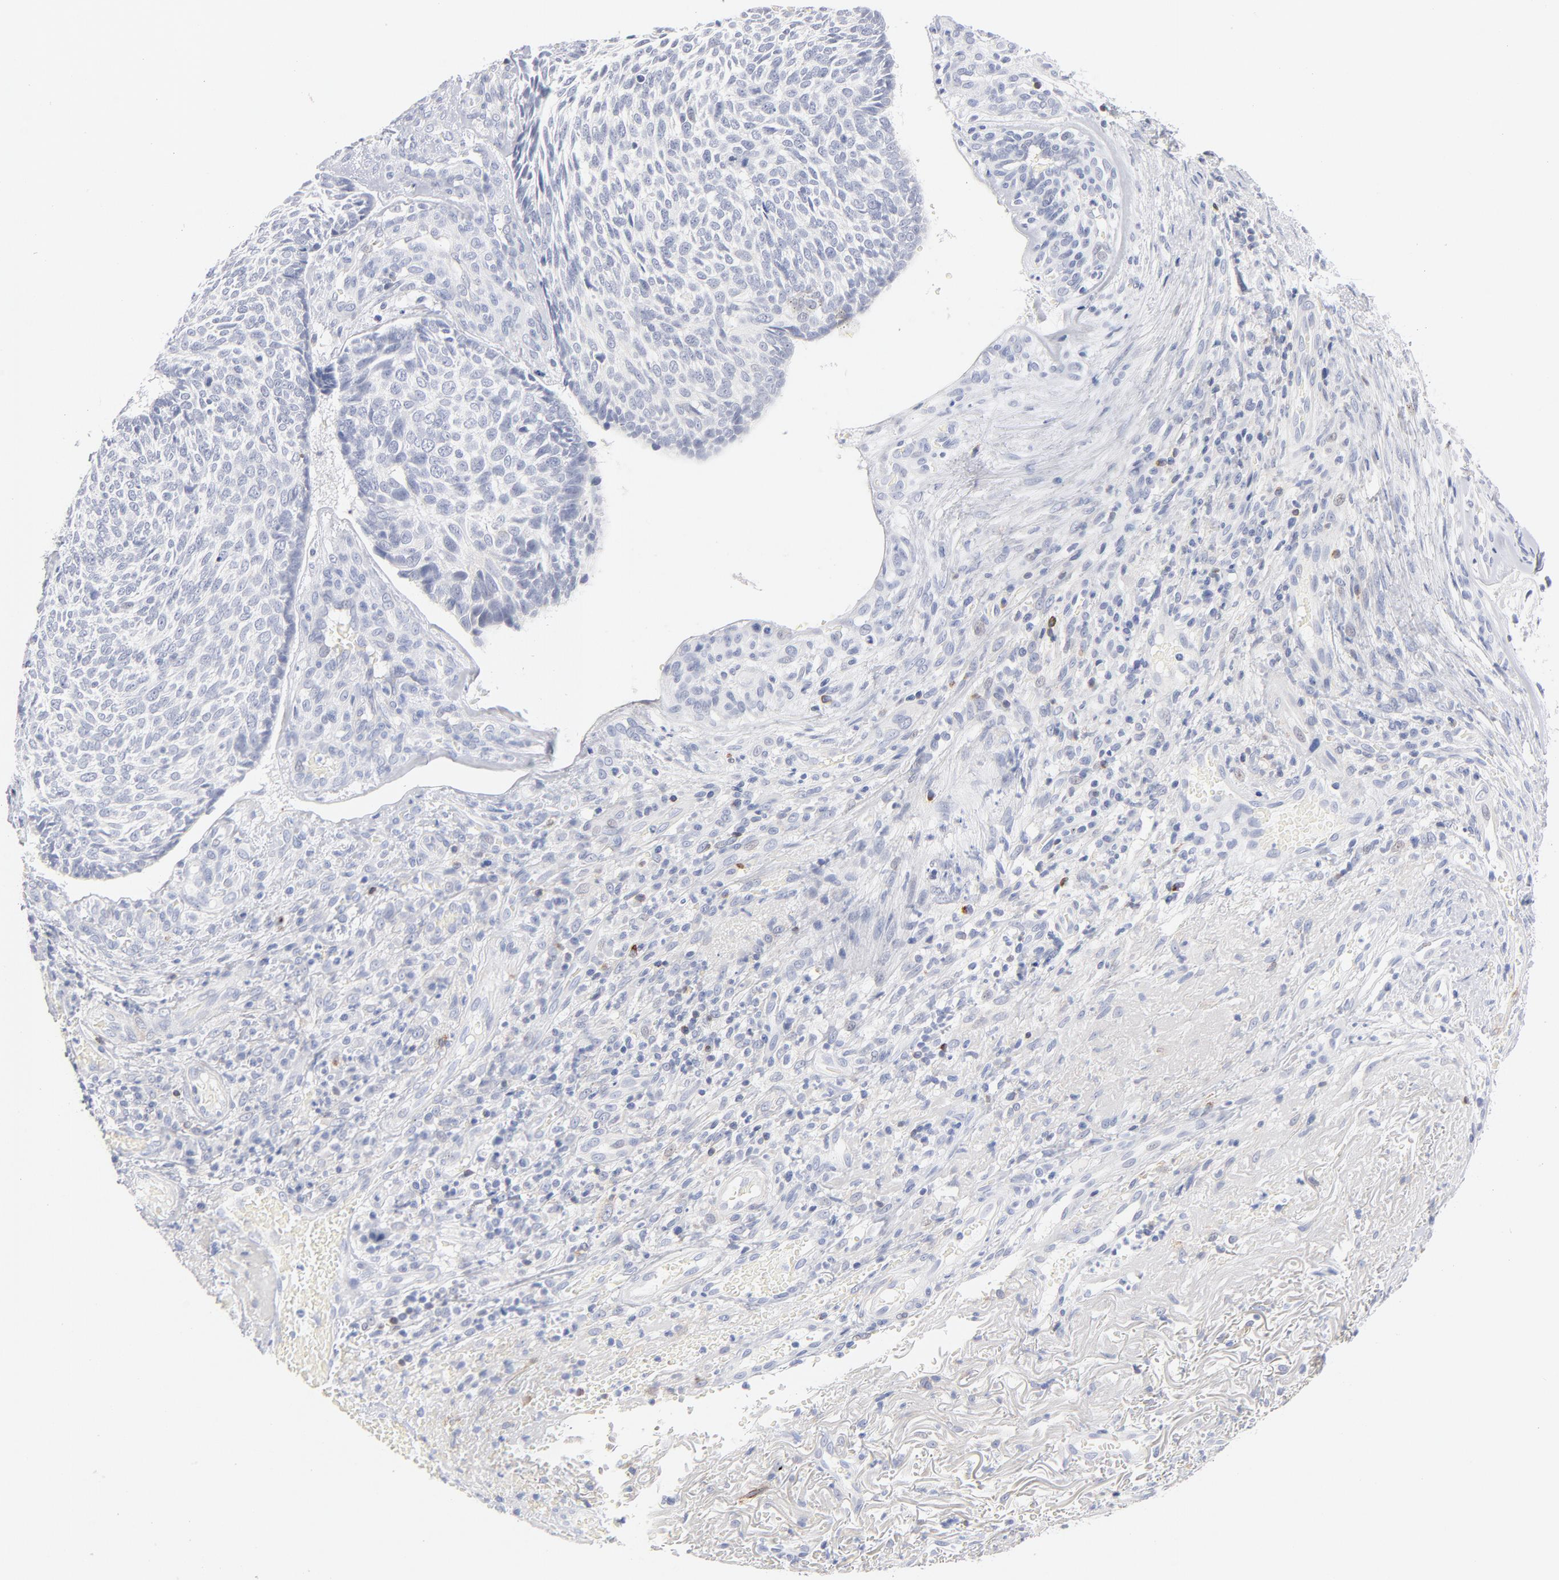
{"staining": {"intensity": "negative", "quantity": "none", "location": "none"}, "tissue": "skin cancer", "cell_type": "Tumor cells", "image_type": "cancer", "snomed": [{"axis": "morphology", "description": "Basal cell carcinoma"}, {"axis": "topography", "description": "Skin"}], "caption": "Immunohistochemistry (IHC) histopathology image of human skin basal cell carcinoma stained for a protein (brown), which displays no expression in tumor cells.", "gene": "MID1", "patient": {"sex": "male", "age": 72}}